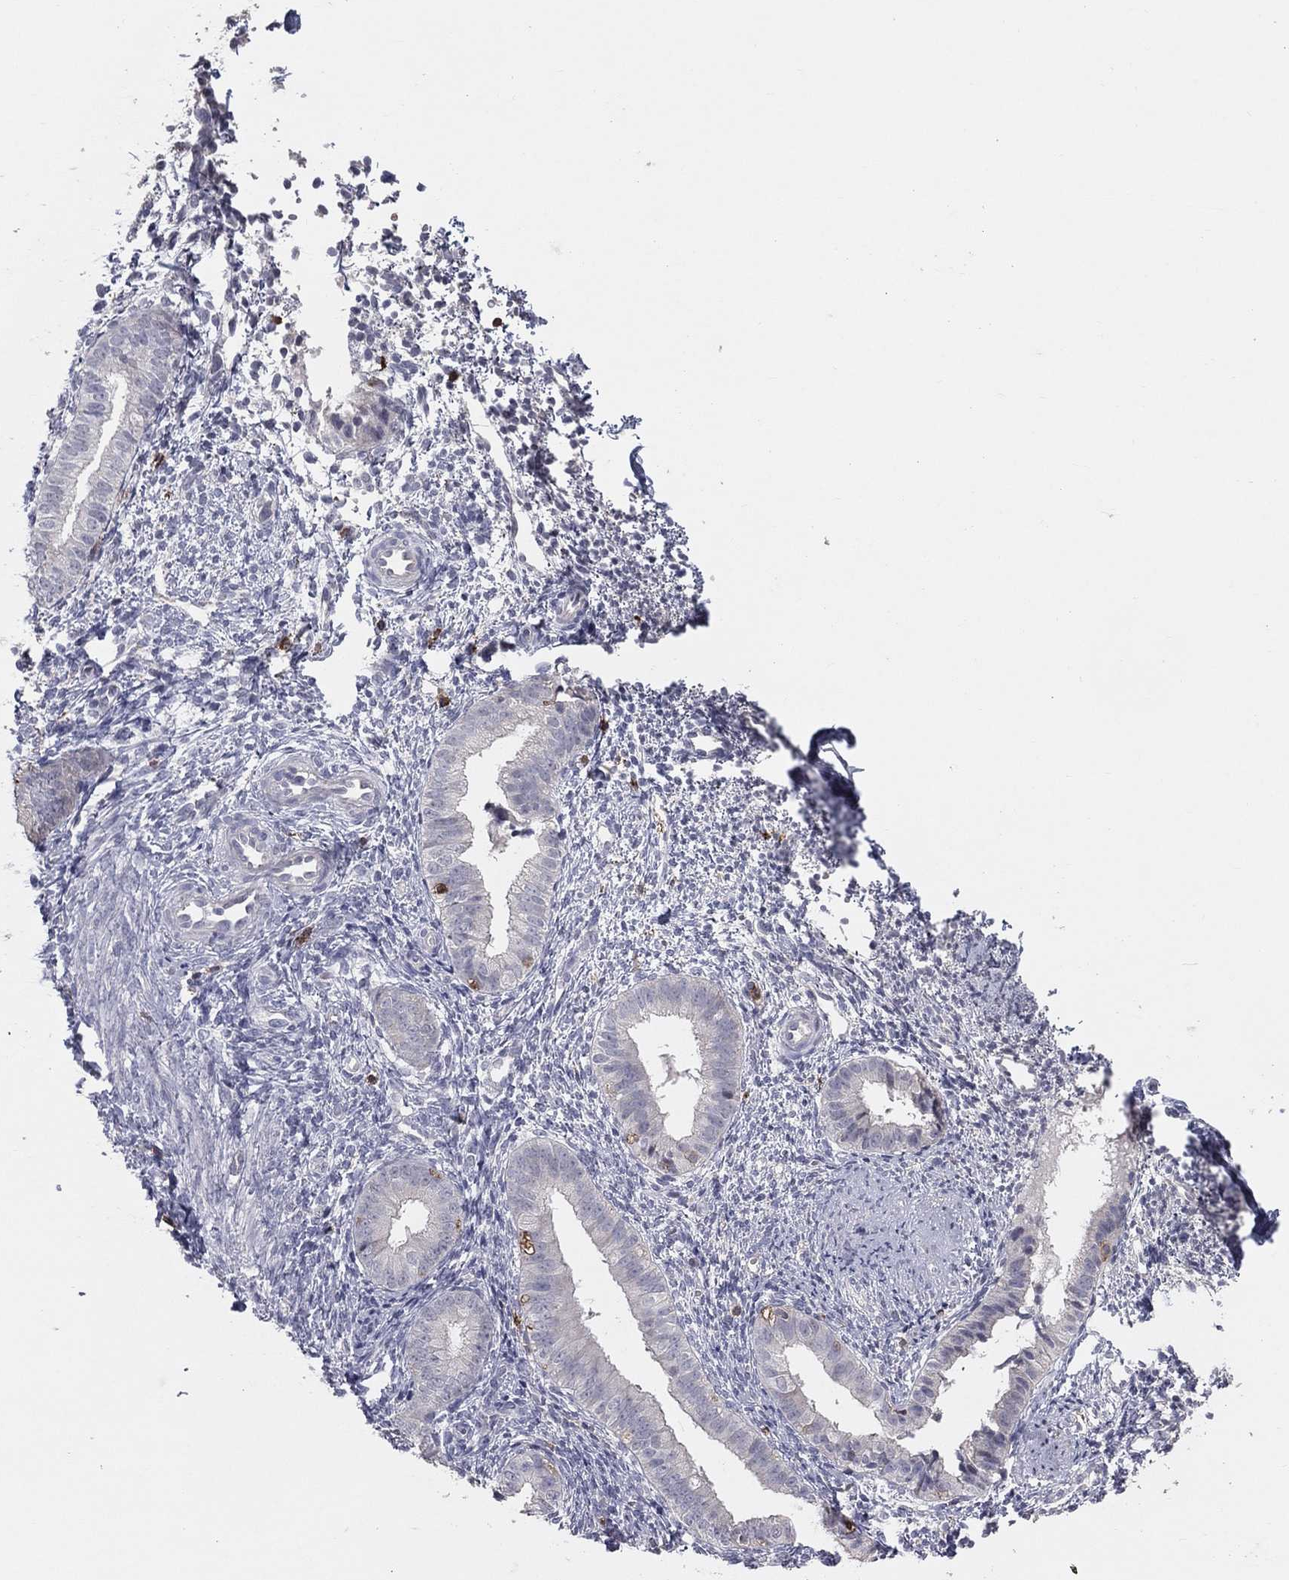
{"staining": {"intensity": "negative", "quantity": "none", "location": "none"}, "tissue": "endometrium", "cell_type": "Cells in endometrial stroma", "image_type": "normal", "snomed": [{"axis": "morphology", "description": "Normal tissue, NOS"}, {"axis": "topography", "description": "Endometrium"}], "caption": "Photomicrograph shows no protein staining in cells in endometrial stroma of benign endometrium.", "gene": "PSTPIP1", "patient": {"sex": "female", "age": 47}}